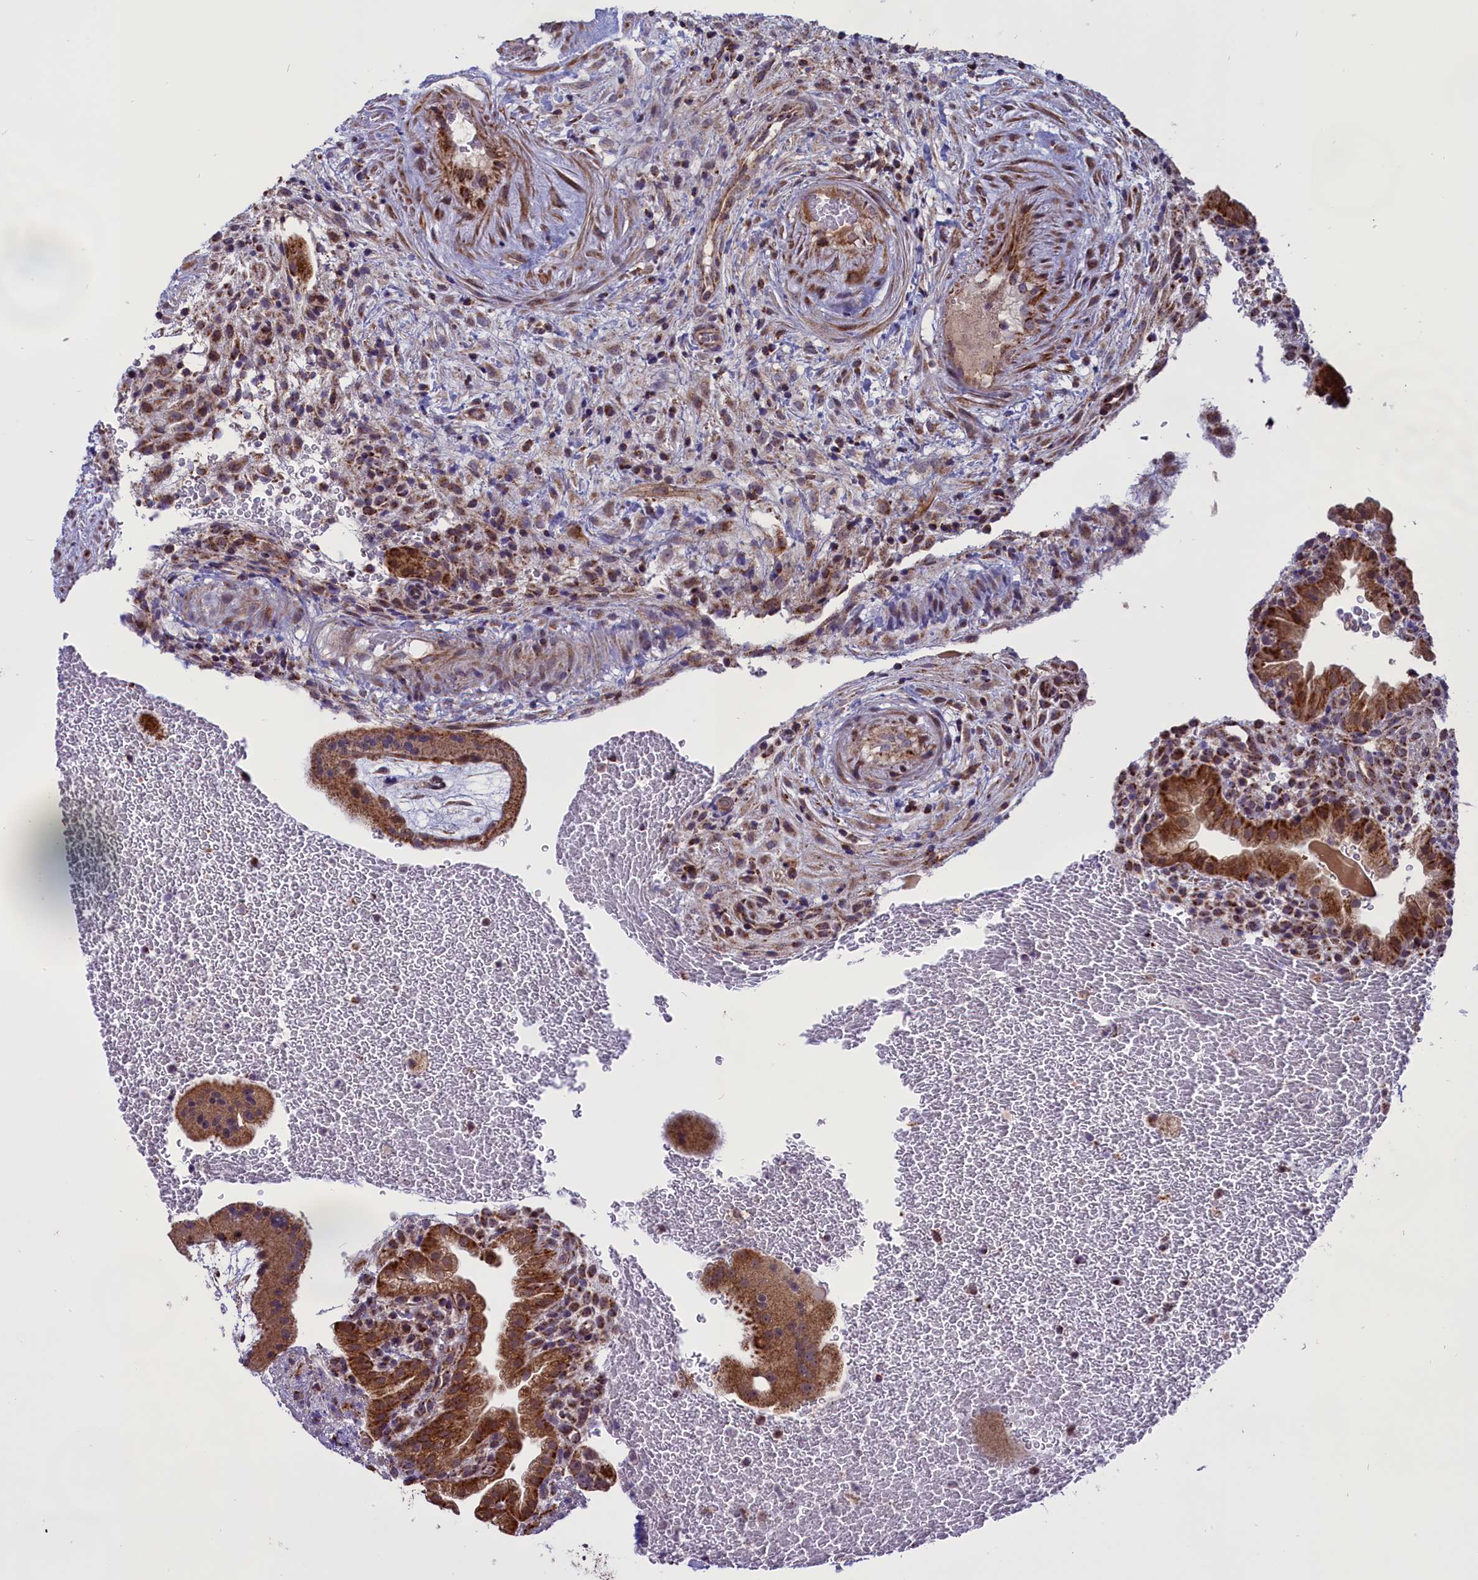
{"staining": {"intensity": "moderate", "quantity": ">75%", "location": "cytoplasmic/membranous"}, "tissue": "placenta", "cell_type": "Trophoblastic cells", "image_type": "normal", "snomed": [{"axis": "morphology", "description": "Normal tissue, NOS"}, {"axis": "topography", "description": "Placenta"}], "caption": "Immunohistochemistry (IHC) micrograph of normal human placenta stained for a protein (brown), which displays medium levels of moderate cytoplasmic/membranous staining in about >75% of trophoblastic cells.", "gene": "GLRX5", "patient": {"sex": "female", "age": 19}}